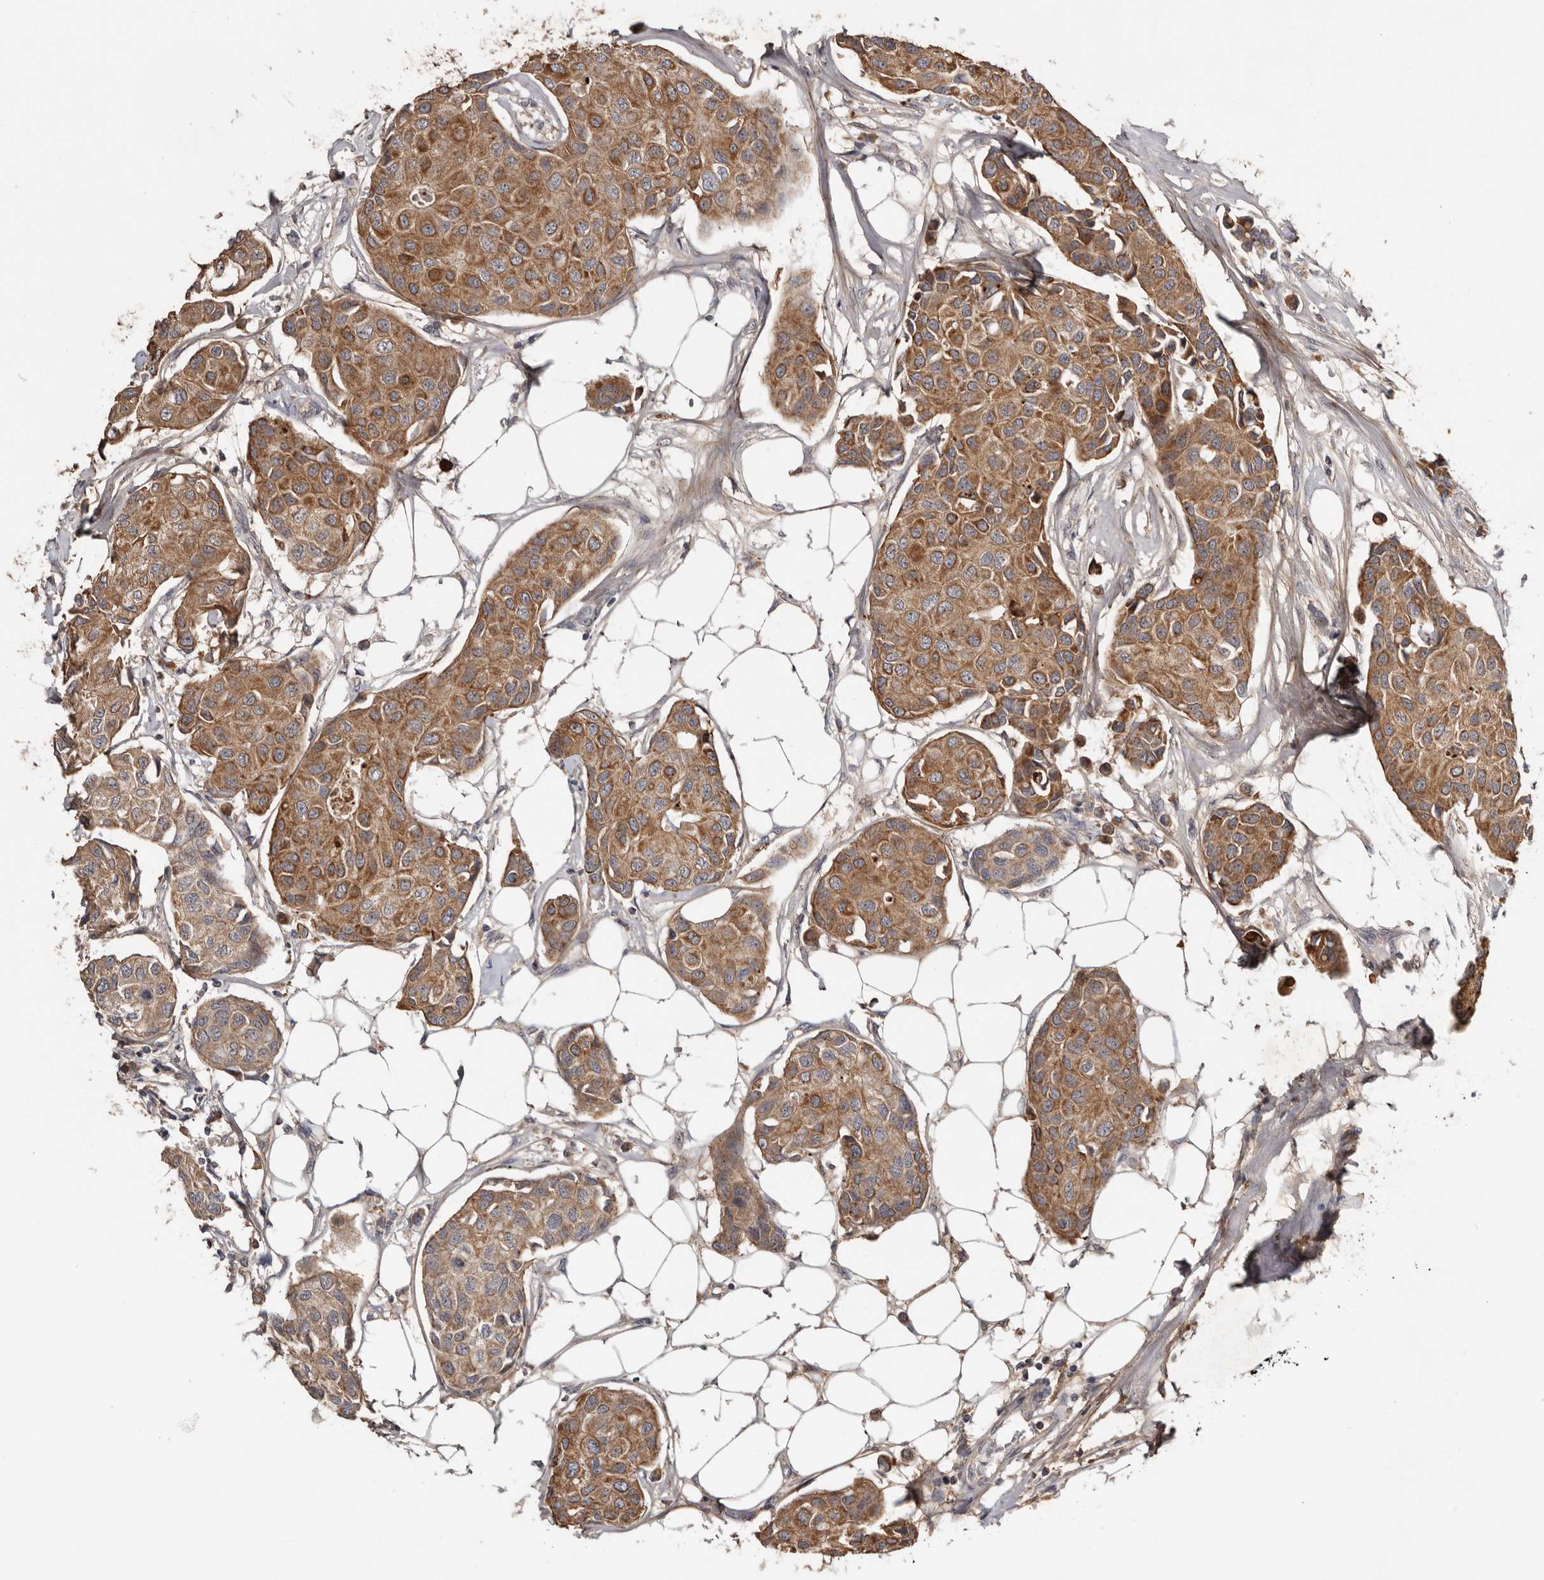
{"staining": {"intensity": "moderate", "quantity": ">75%", "location": "cytoplasmic/membranous"}, "tissue": "breast cancer", "cell_type": "Tumor cells", "image_type": "cancer", "snomed": [{"axis": "morphology", "description": "Duct carcinoma"}, {"axis": "topography", "description": "Breast"}], "caption": "DAB (3,3'-diaminobenzidine) immunohistochemical staining of human breast cancer (infiltrating ductal carcinoma) exhibits moderate cytoplasmic/membranous protein expression in approximately >75% of tumor cells.", "gene": "NMUR1", "patient": {"sex": "female", "age": 80}}